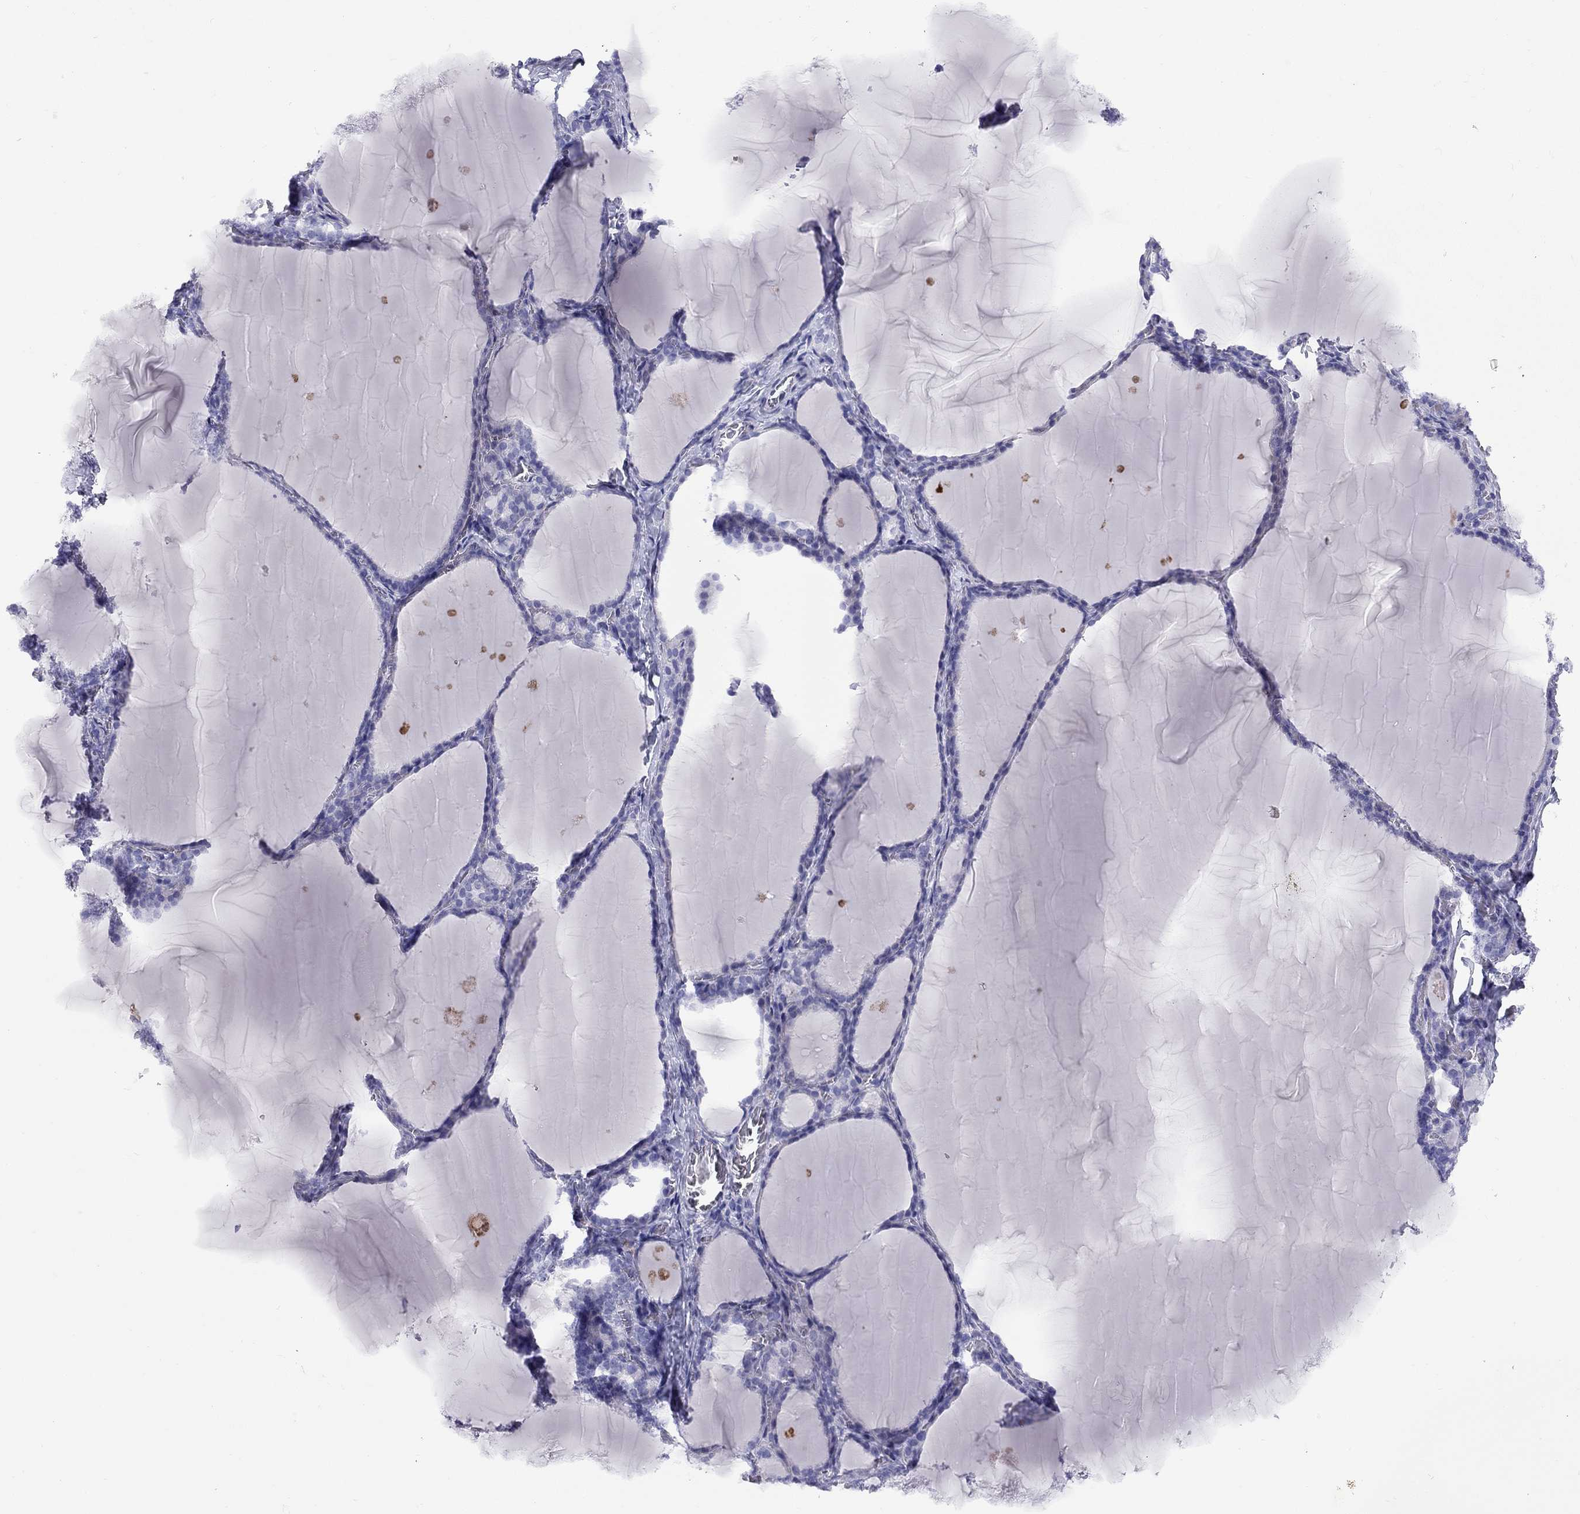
{"staining": {"intensity": "negative", "quantity": "none", "location": "none"}, "tissue": "thyroid gland", "cell_type": "Glandular cells", "image_type": "normal", "snomed": [{"axis": "morphology", "description": "Normal tissue, NOS"}, {"axis": "morphology", "description": "Hyperplasia, NOS"}, {"axis": "topography", "description": "Thyroid gland"}], "caption": "Micrograph shows no significant protein expression in glandular cells of normal thyroid gland. (DAB IHC, high magnification).", "gene": "FSCN3", "patient": {"sex": "female", "age": 27}}